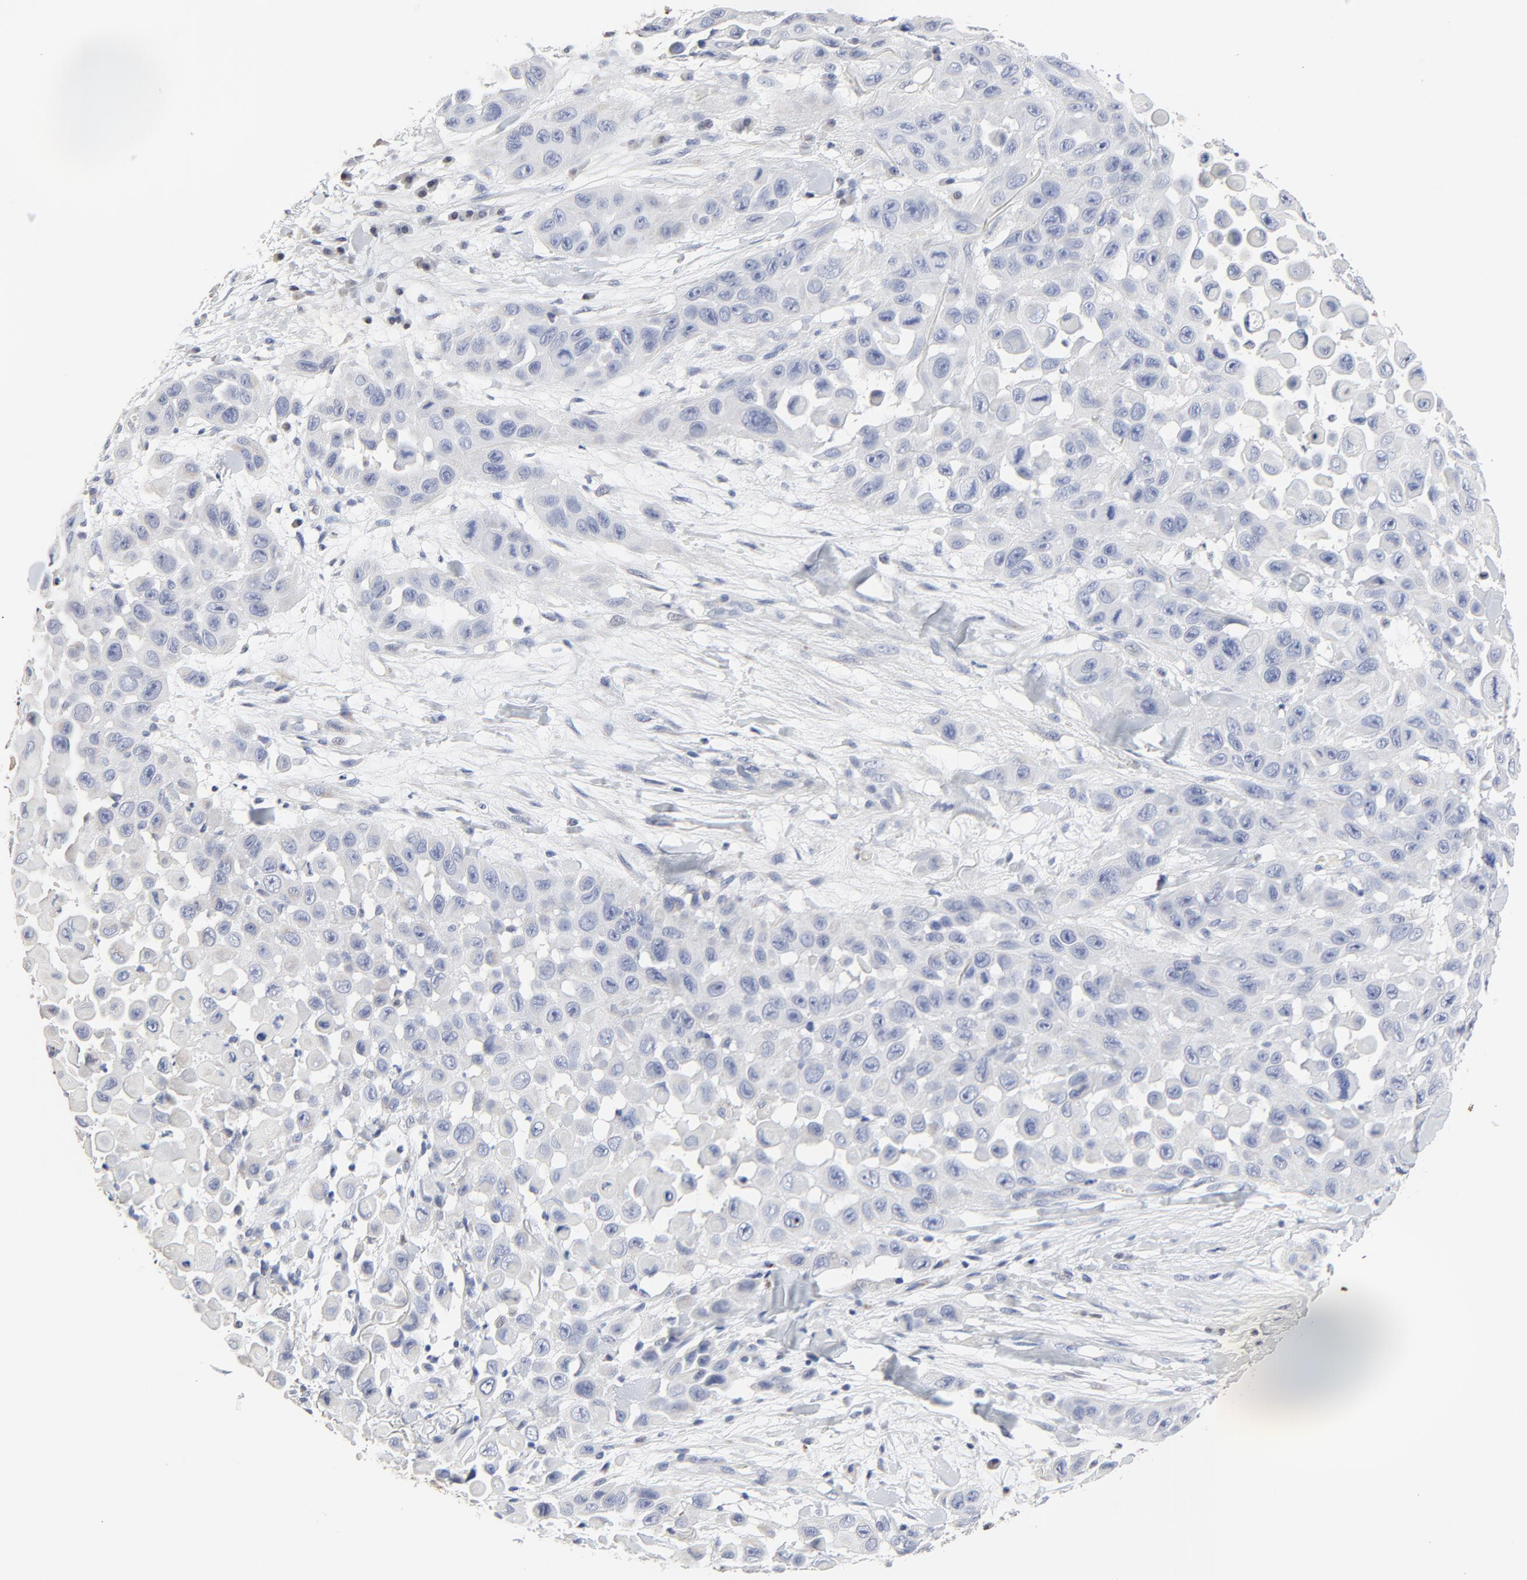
{"staining": {"intensity": "negative", "quantity": "none", "location": "none"}, "tissue": "skin cancer", "cell_type": "Tumor cells", "image_type": "cancer", "snomed": [{"axis": "morphology", "description": "Squamous cell carcinoma, NOS"}, {"axis": "topography", "description": "Skin"}], "caption": "Human skin squamous cell carcinoma stained for a protein using immunohistochemistry (IHC) exhibits no expression in tumor cells.", "gene": "LNX1", "patient": {"sex": "male", "age": 81}}